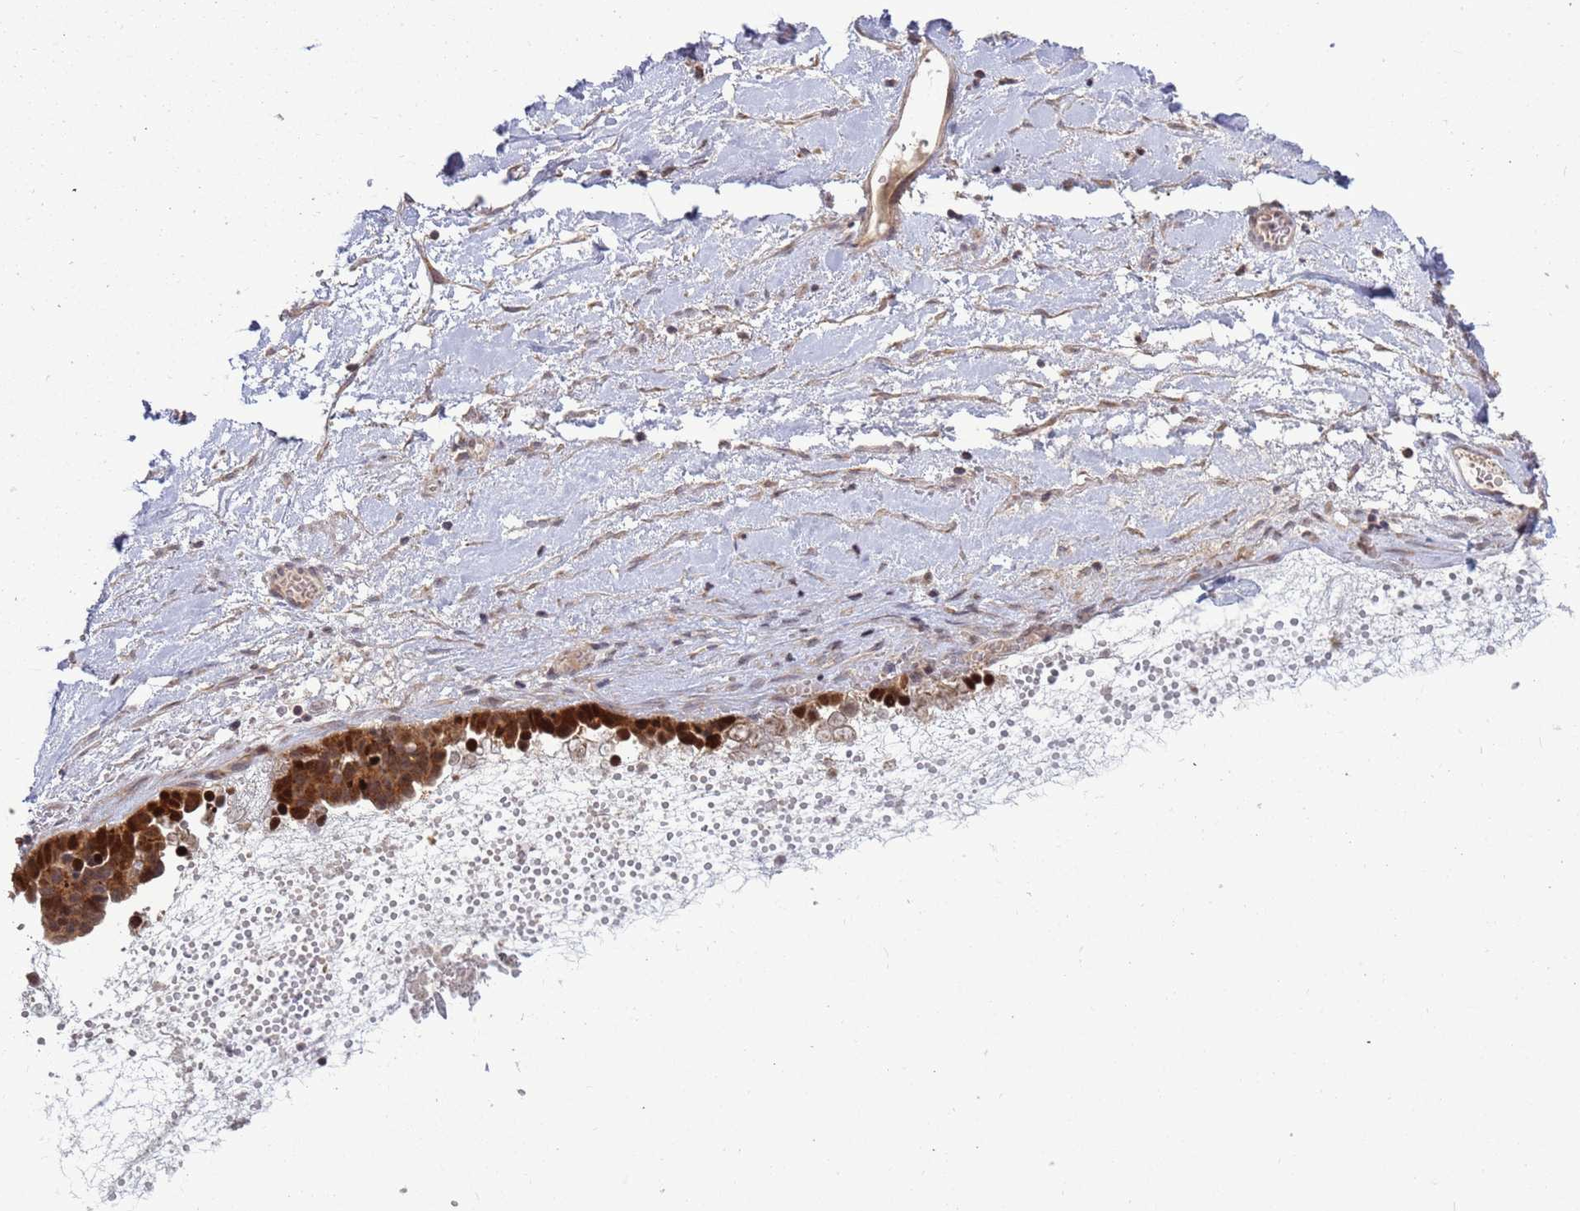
{"staining": {"intensity": "strong", "quantity": ">75%", "location": "cytoplasmic/membranous"}, "tissue": "ovarian cancer", "cell_type": "Tumor cells", "image_type": "cancer", "snomed": [{"axis": "morphology", "description": "Cystadenocarcinoma, serous, NOS"}, {"axis": "topography", "description": "Ovary"}], "caption": "High-magnification brightfield microscopy of ovarian cancer (serous cystadenocarcinoma) stained with DAB (brown) and counterstained with hematoxylin (blue). tumor cells exhibit strong cytoplasmic/membranous positivity is appreciated in approximately>75% of cells. (Stains: DAB in brown, nuclei in blue, Microscopy: brightfield microscopy at high magnification).", "gene": "RCOR2", "patient": {"sex": "female", "age": 54}}